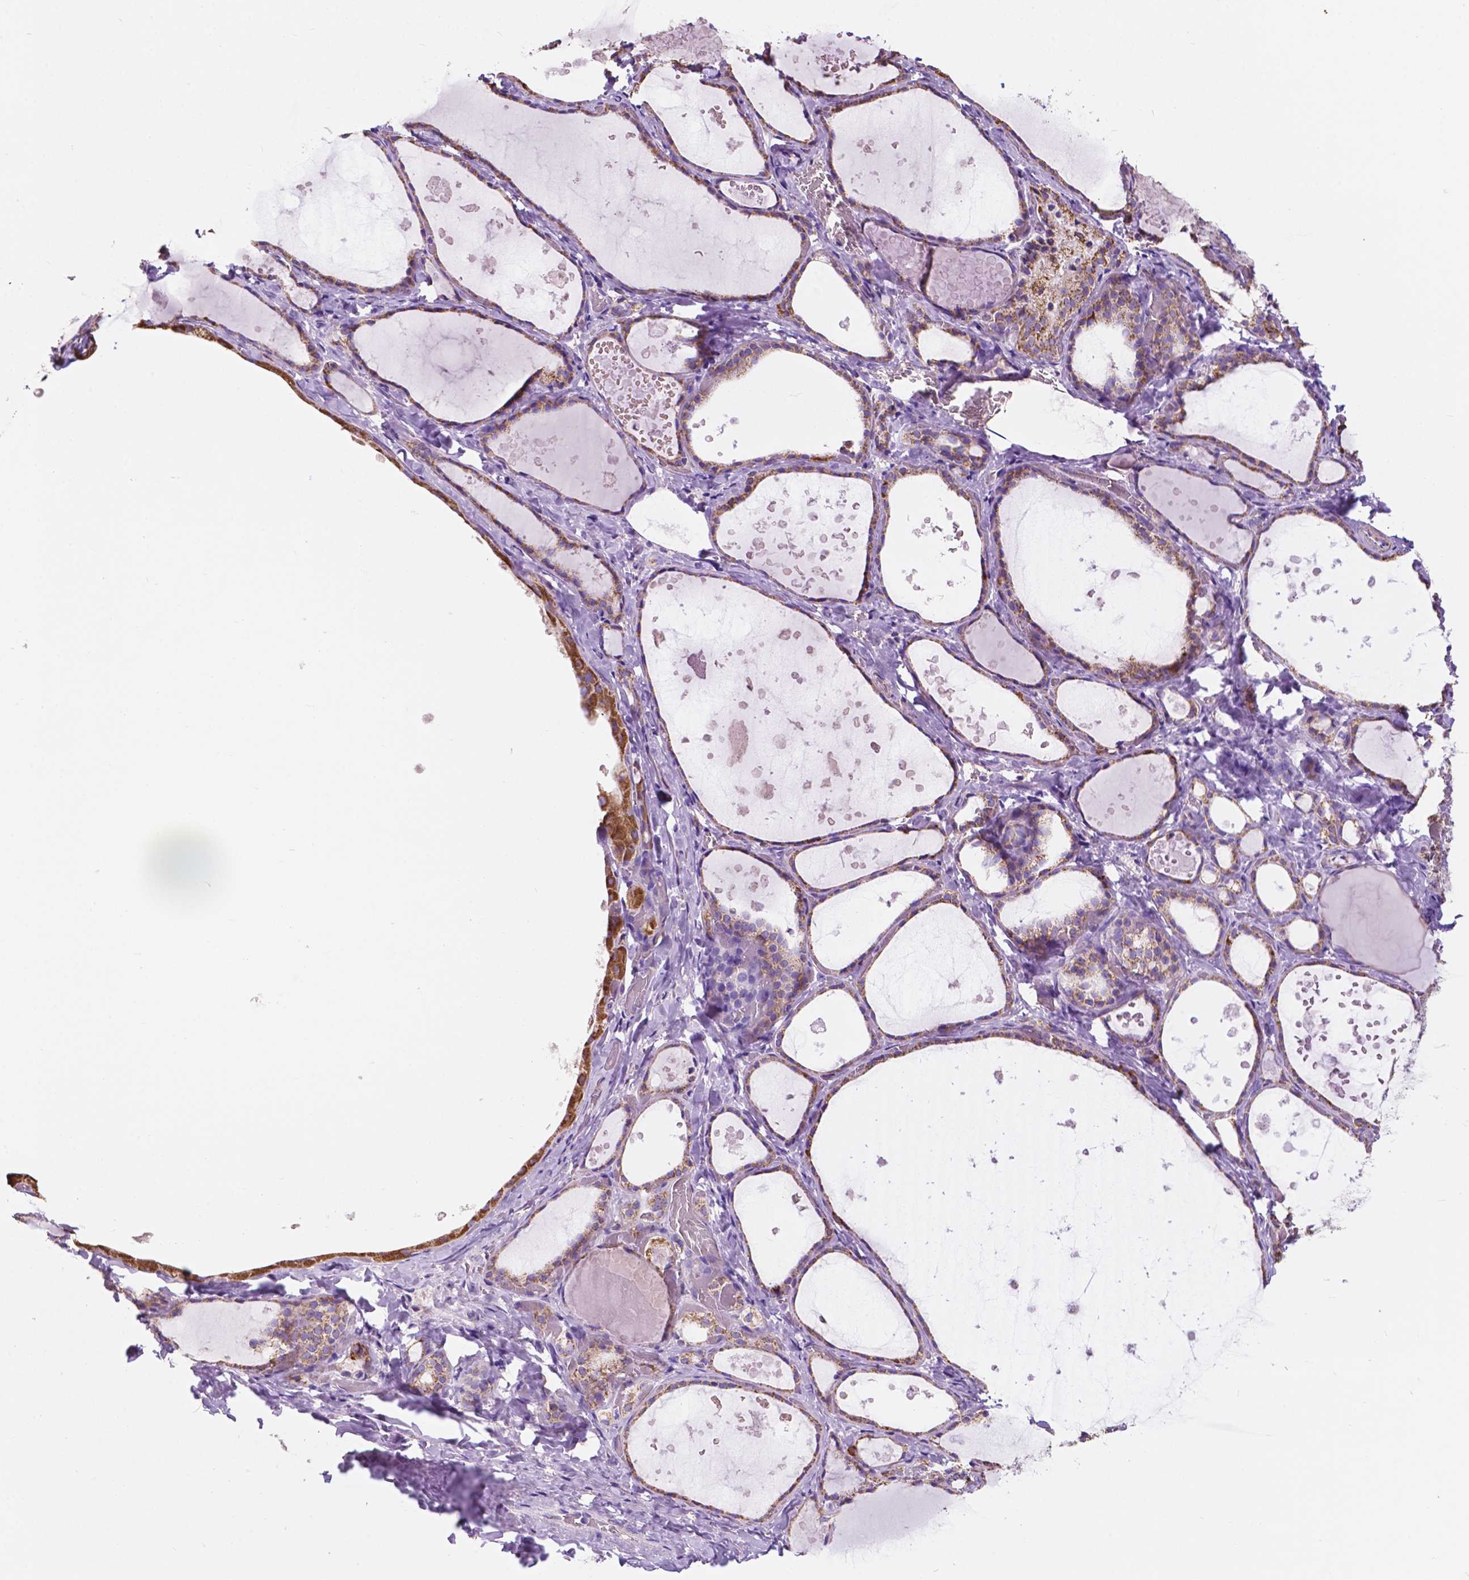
{"staining": {"intensity": "moderate", "quantity": "25%-75%", "location": "cytoplasmic/membranous"}, "tissue": "thyroid gland", "cell_type": "Glandular cells", "image_type": "normal", "snomed": [{"axis": "morphology", "description": "Normal tissue, NOS"}, {"axis": "topography", "description": "Thyroid gland"}], "caption": "The photomicrograph demonstrates staining of benign thyroid gland, revealing moderate cytoplasmic/membranous protein staining (brown color) within glandular cells. The protein of interest is stained brown, and the nuclei are stained in blue (DAB IHC with brightfield microscopy, high magnification).", "gene": "TRPV5", "patient": {"sex": "female", "age": 56}}